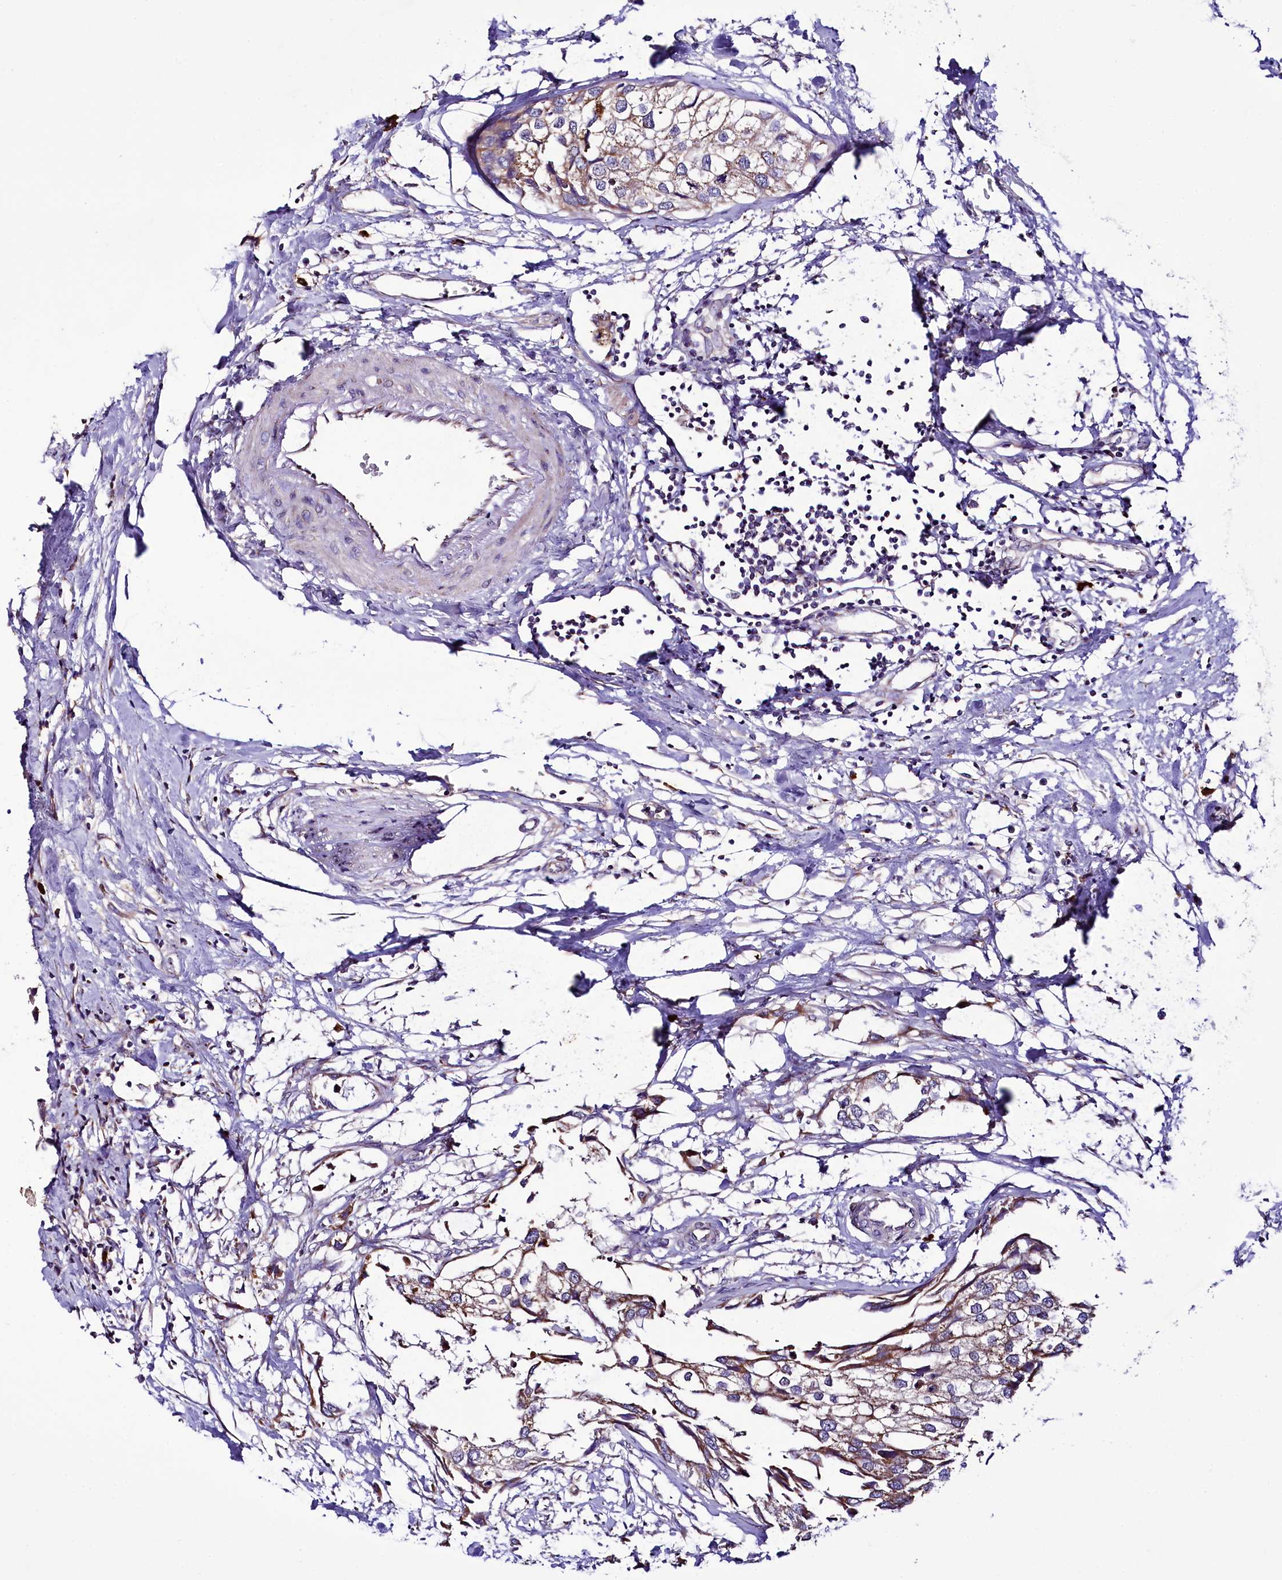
{"staining": {"intensity": "moderate", "quantity": "25%-75%", "location": "cytoplasmic/membranous"}, "tissue": "urothelial cancer", "cell_type": "Tumor cells", "image_type": "cancer", "snomed": [{"axis": "morphology", "description": "Urothelial carcinoma, High grade"}, {"axis": "topography", "description": "Urinary bladder"}], "caption": "The immunohistochemical stain shows moderate cytoplasmic/membranous staining in tumor cells of urothelial carcinoma (high-grade) tissue.", "gene": "ZNF45", "patient": {"sex": "male", "age": 64}}